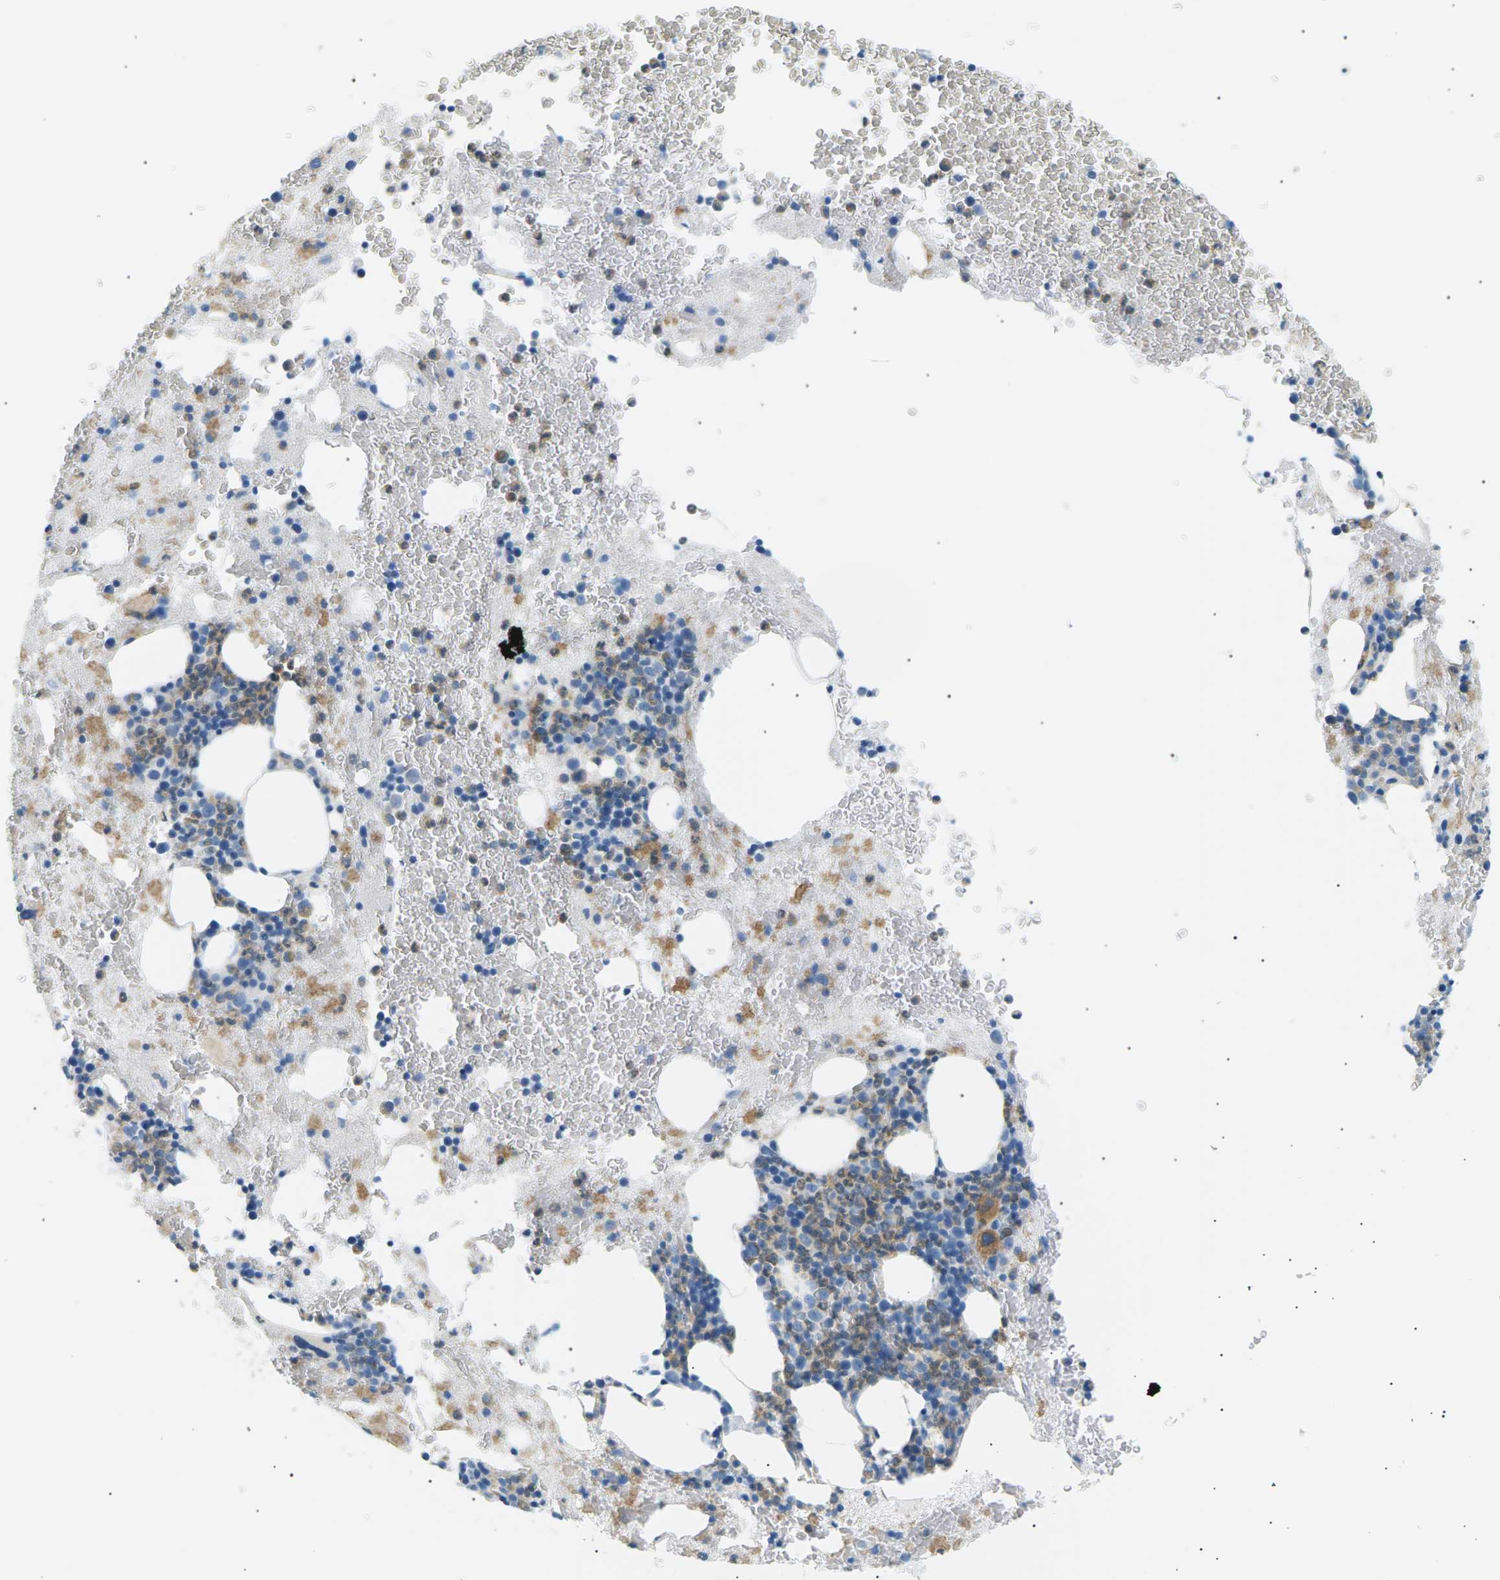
{"staining": {"intensity": "weak", "quantity": "<25%", "location": "cytoplasmic/membranous"}, "tissue": "bone marrow", "cell_type": "Hematopoietic cells", "image_type": "normal", "snomed": [{"axis": "morphology", "description": "Normal tissue, NOS"}, {"axis": "morphology", "description": "Inflammation, NOS"}, {"axis": "topography", "description": "Bone marrow"}], "caption": "Image shows no protein positivity in hematopoietic cells of unremarkable bone marrow.", "gene": "SEPTIN5", "patient": {"sex": "male", "age": 63}}